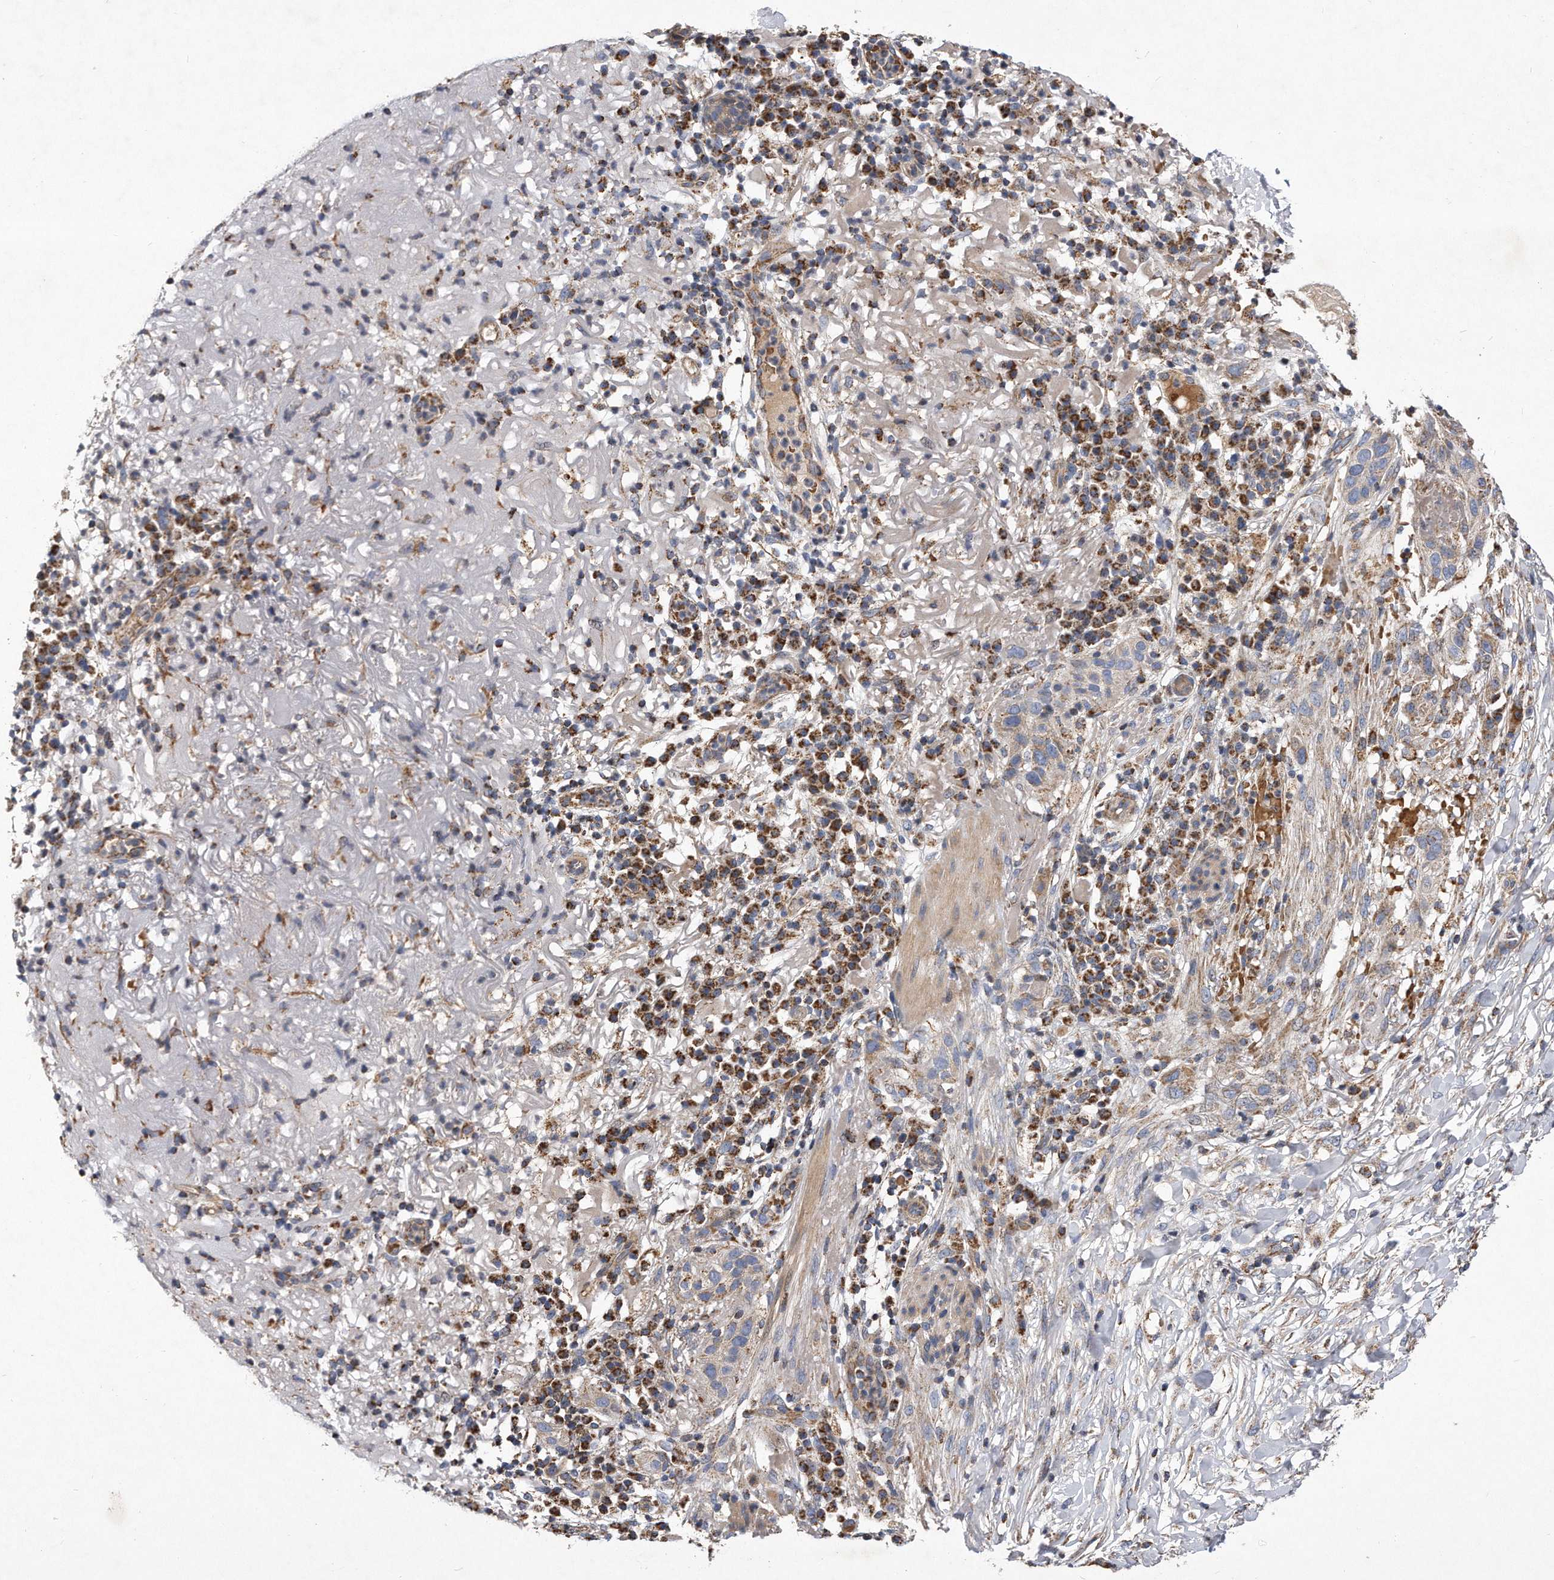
{"staining": {"intensity": "negative", "quantity": "none", "location": "none"}, "tissue": "skin cancer", "cell_type": "Tumor cells", "image_type": "cancer", "snomed": [{"axis": "morphology", "description": "Normal tissue, NOS"}, {"axis": "morphology", "description": "Squamous cell carcinoma, NOS"}, {"axis": "topography", "description": "Skin"}], "caption": "Squamous cell carcinoma (skin) was stained to show a protein in brown. There is no significant positivity in tumor cells.", "gene": "PPP5C", "patient": {"sex": "female", "age": 96}}